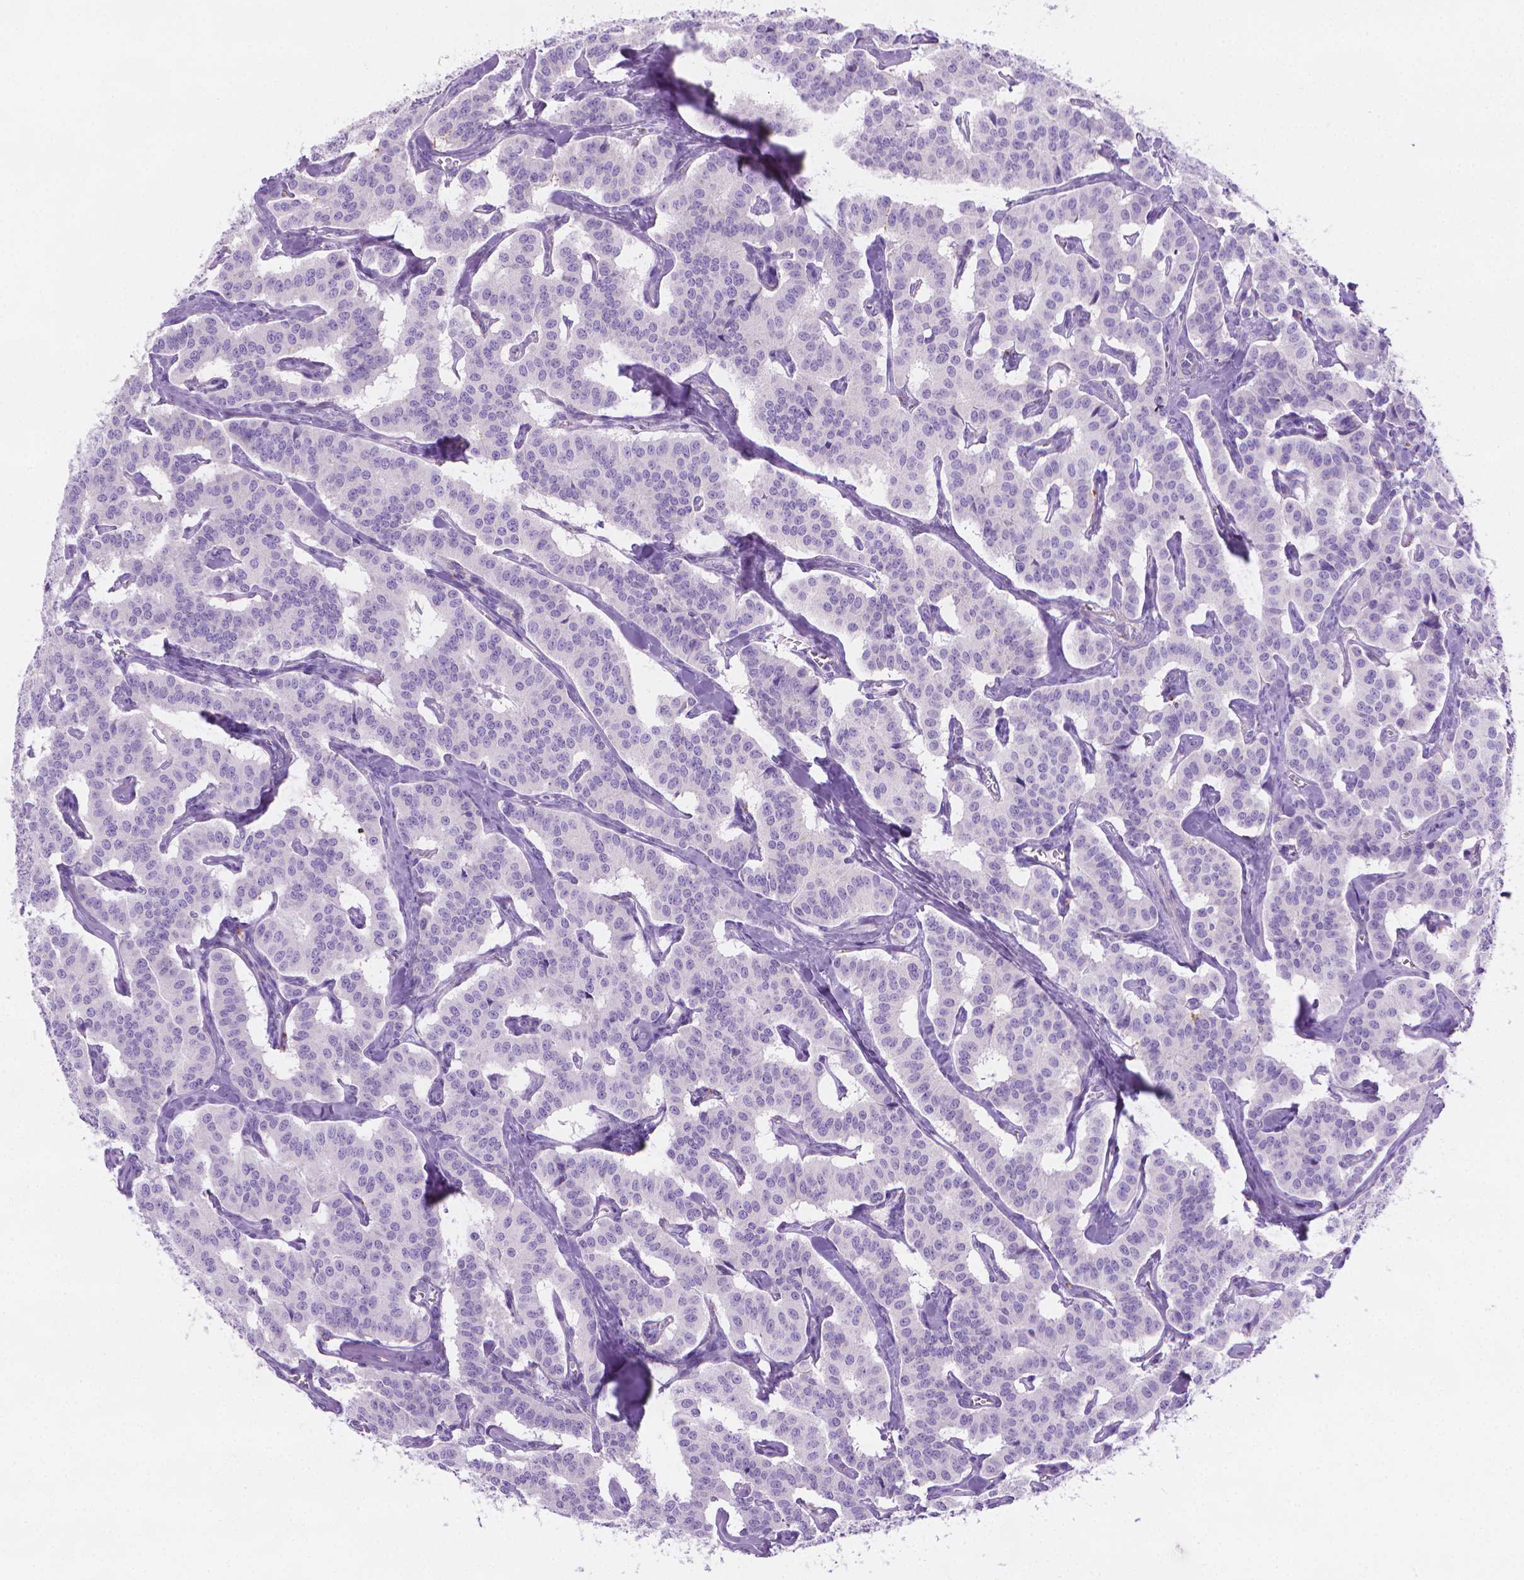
{"staining": {"intensity": "negative", "quantity": "none", "location": "none"}, "tissue": "carcinoid", "cell_type": "Tumor cells", "image_type": "cancer", "snomed": [{"axis": "morphology", "description": "Carcinoid, malignant, NOS"}, {"axis": "topography", "description": "Lung"}], "caption": "Tumor cells show no significant protein positivity in carcinoid (malignant).", "gene": "FASN", "patient": {"sex": "female", "age": 46}}